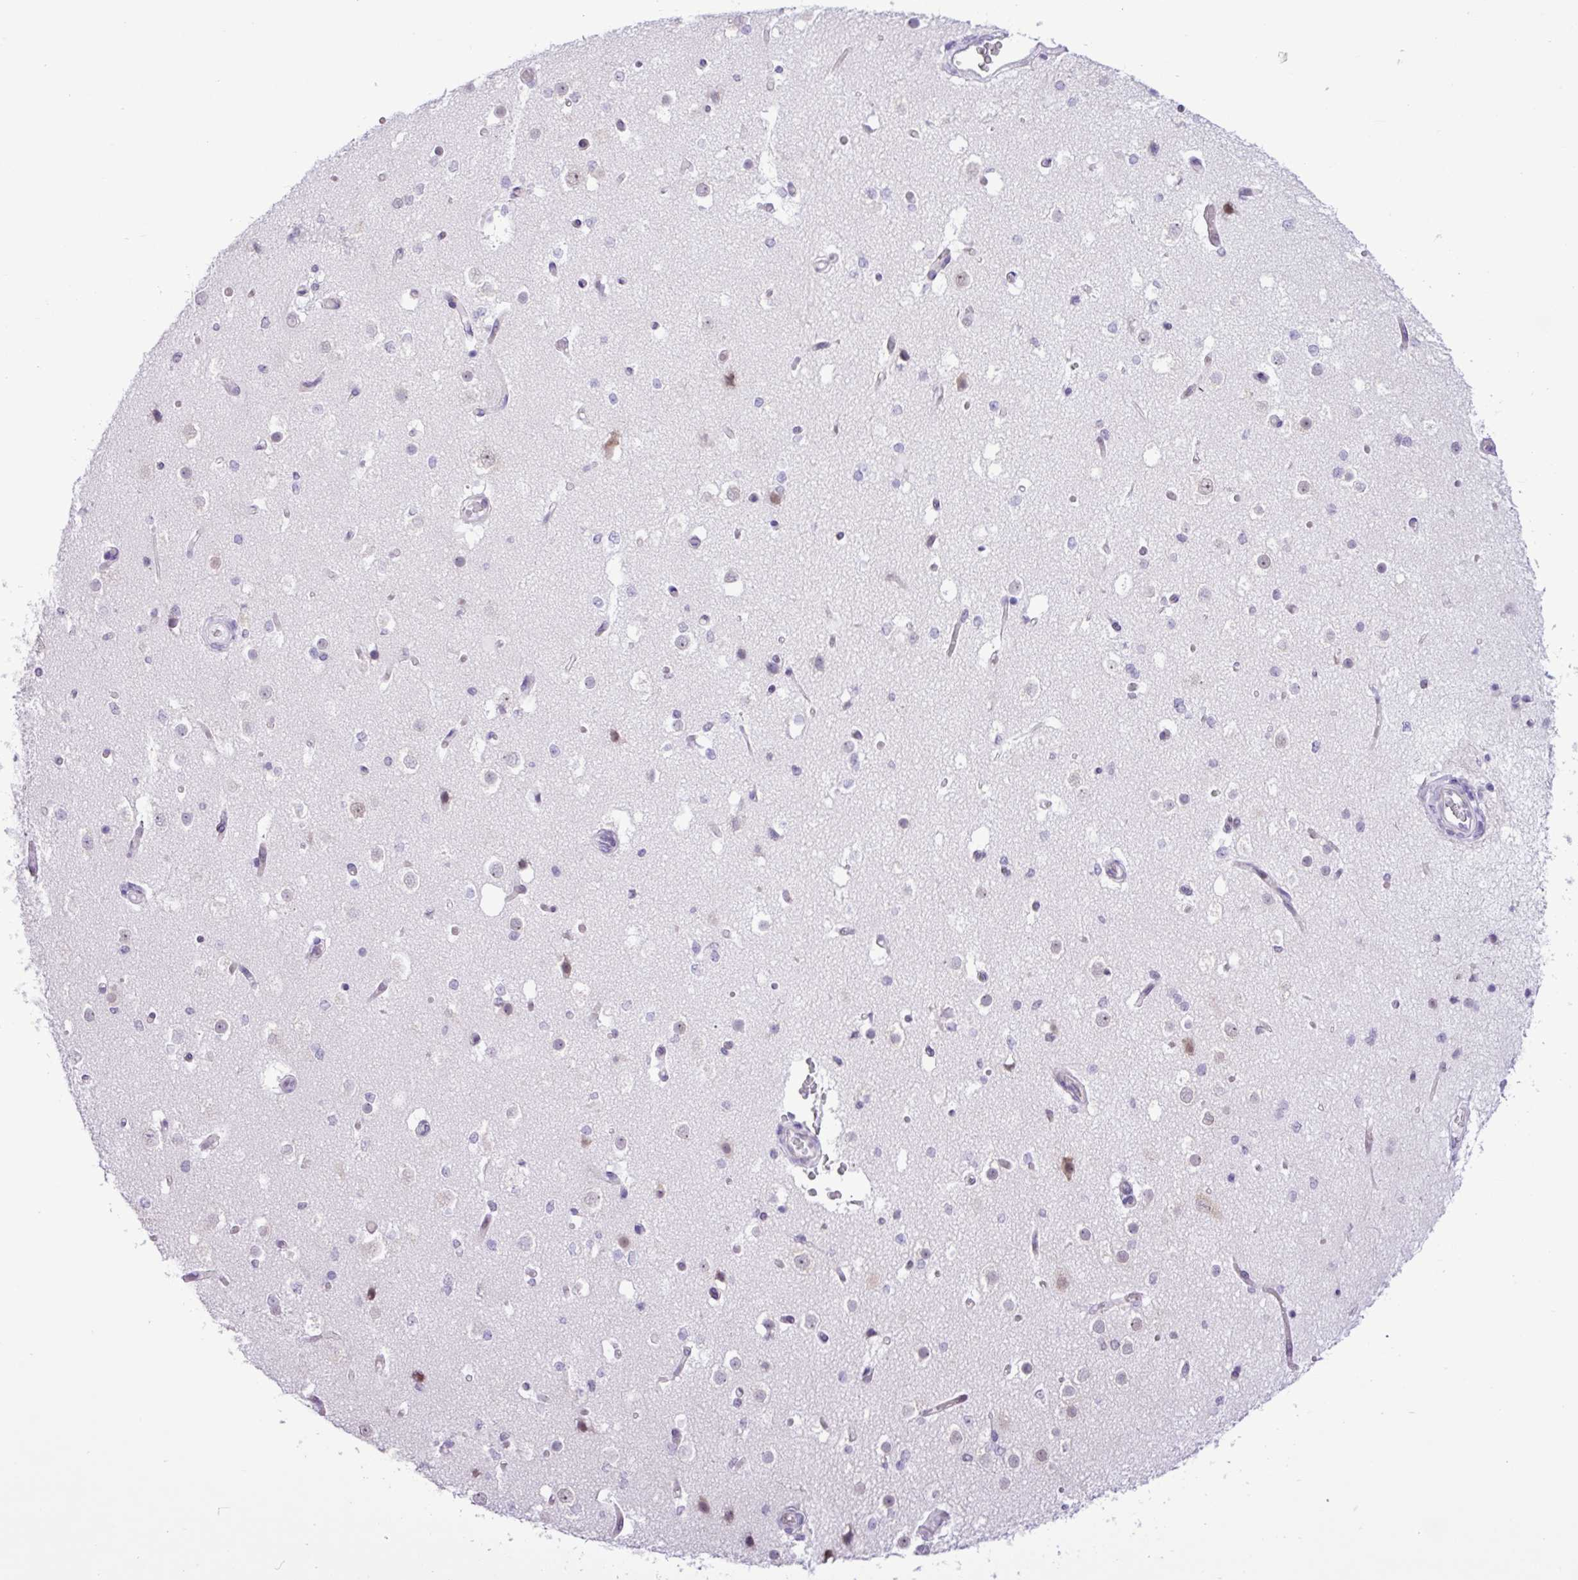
{"staining": {"intensity": "negative", "quantity": "none", "location": "none"}, "tissue": "cerebral cortex", "cell_type": "Endothelial cells", "image_type": "normal", "snomed": [{"axis": "morphology", "description": "Normal tissue, NOS"}, {"axis": "morphology", "description": "Inflammation, NOS"}, {"axis": "topography", "description": "Cerebral cortex"}], "caption": "Immunohistochemical staining of normal human cerebral cortex shows no significant expression in endothelial cells.", "gene": "ELOA2", "patient": {"sex": "male", "age": 6}}